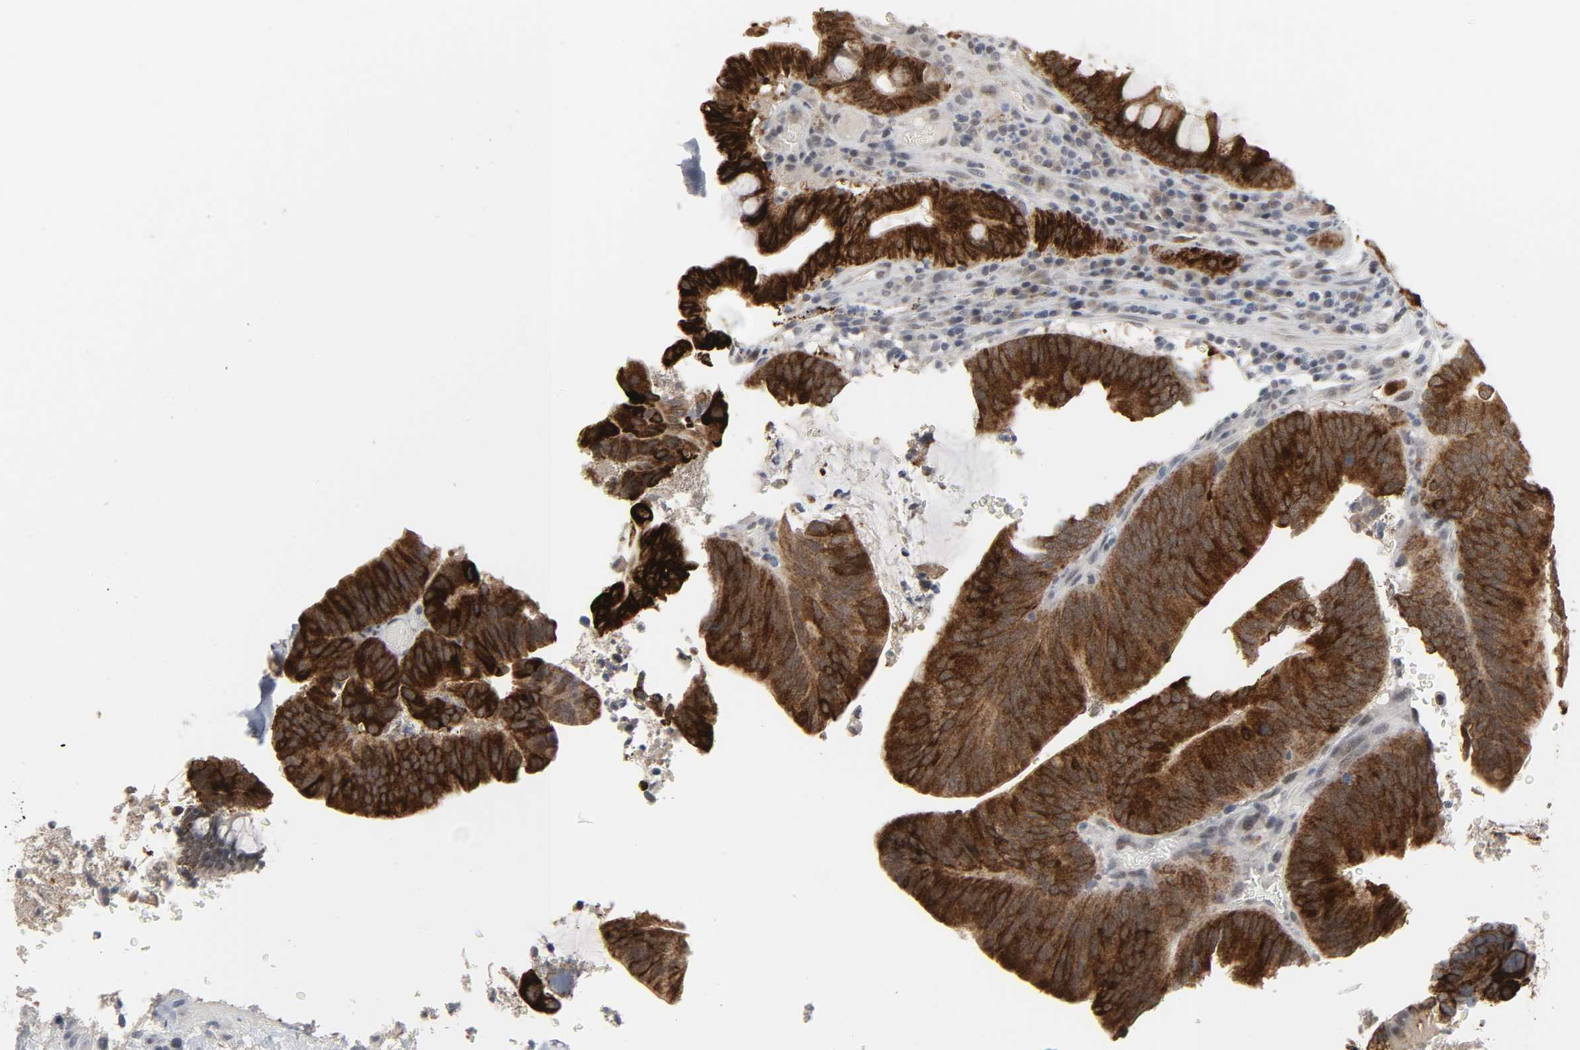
{"staining": {"intensity": "strong", "quantity": "25%-75%", "location": "cytoplasmic/membranous"}, "tissue": "colorectal cancer", "cell_type": "Tumor cells", "image_type": "cancer", "snomed": [{"axis": "morphology", "description": "Normal tissue, NOS"}, {"axis": "morphology", "description": "Adenocarcinoma, NOS"}, {"axis": "topography", "description": "Colon"}], "caption": "Immunohistochemistry (IHC) histopathology image of neoplastic tissue: human colorectal cancer (adenocarcinoma) stained using IHC demonstrates high levels of strong protein expression localized specifically in the cytoplasmic/membranous of tumor cells, appearing as a cytoplasmic/membranous brown color.", "gene": "MUC1", "patient": {"sex": "male", "age": 82}}